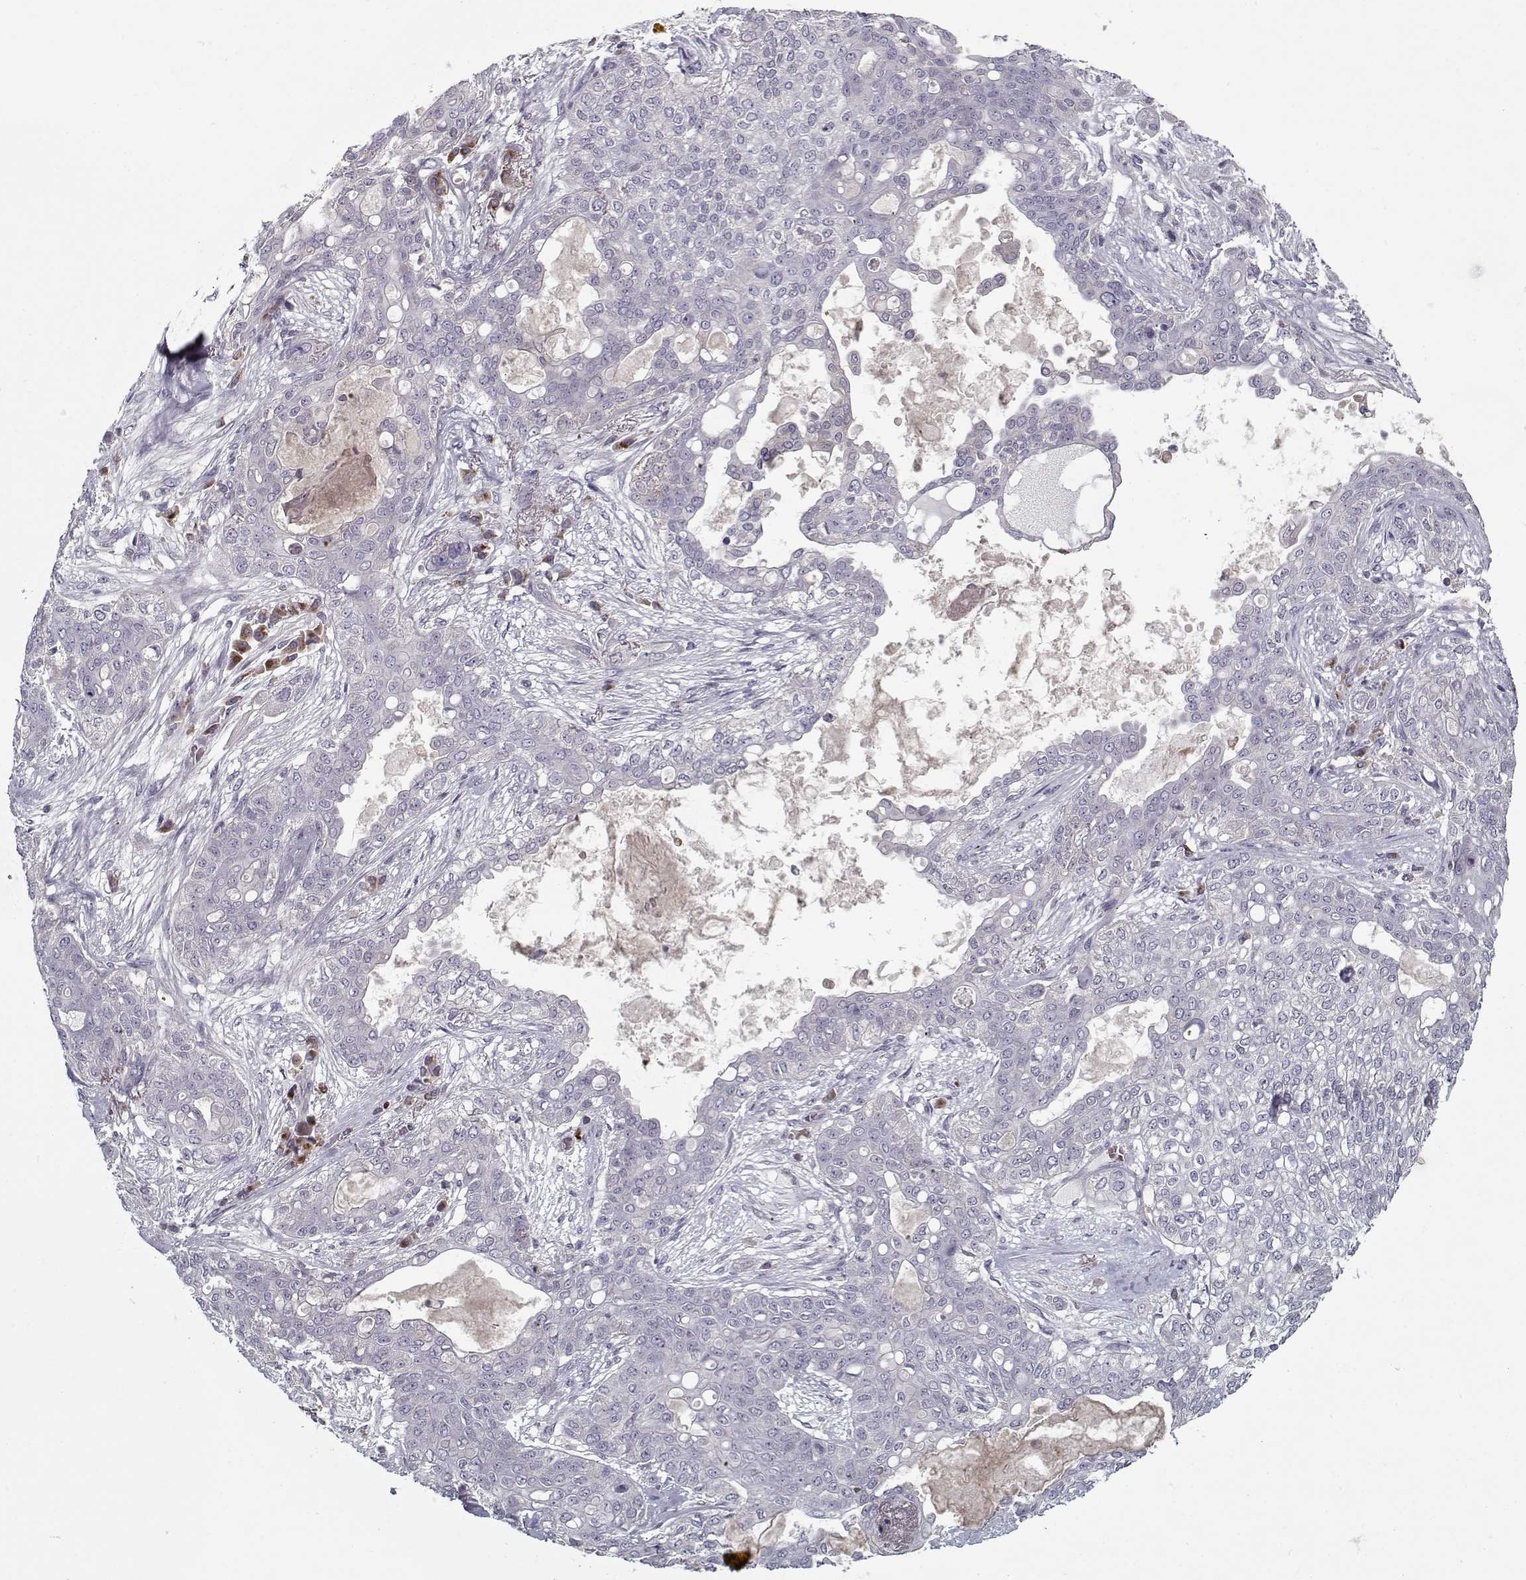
{"staining": {"intensity": "negative", "quantity": "none", "location": "none"}, "tissue": "lung cancer", "cell_type": "Tumor cells", "image_type": "cancer", "snomed": [{"axis": "morphology", "description": "Squamous cell carcinoma, NOS"}, {"axis": "topography", "description": "Lung"}], "caption": "An image of lung squamous cell carcinoma stained for a protein displays no brown staining in tumor cells.", "gene": "UNC13D", "patient": {"sex": "female", "age": 70}}